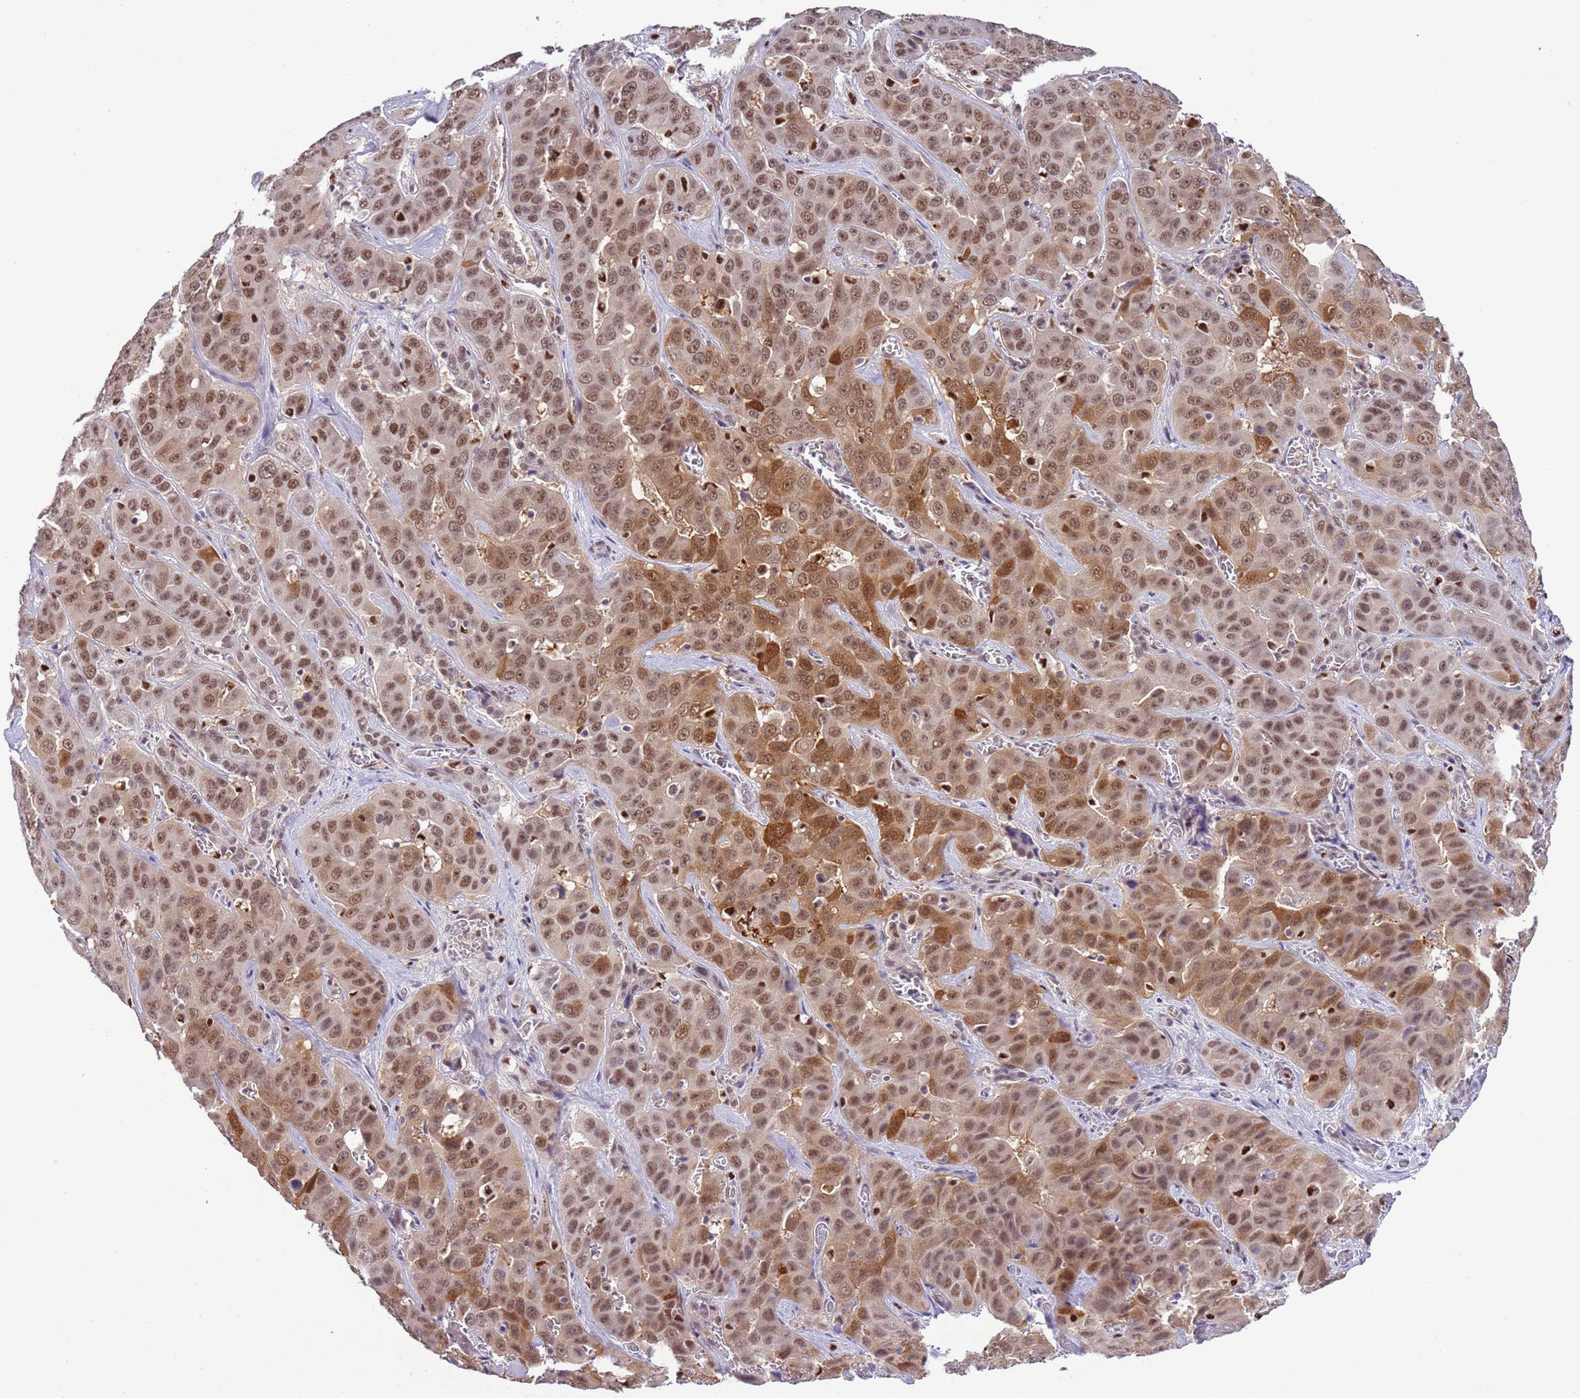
{"staining": {"intensity": "moderate", "quantity": ">75%", "location": "cytoplasmic/membranous,nuclear"}, "tissue": "liver cancer", "cell_type": "Tumor cells", "image_type": "cancer", "snomed": [{"axis": "morphology", "description": "Cholangiocarcinoma"}, {"axis": "topography", "description": "Liver"}], "caption": "IHC image of neoplastic tissue: liver cancer (cholangiocarcinoma) stained using IHC displays medium levels of moderate protein expression localized specifically in the cytoplasmic/membranous and nuclear of tumor cells, appearing as a cytoplasmic/membranous and nuclear brown color.", "gene": "PRPF6", "patient": {"sex": "female", "age": 52}}